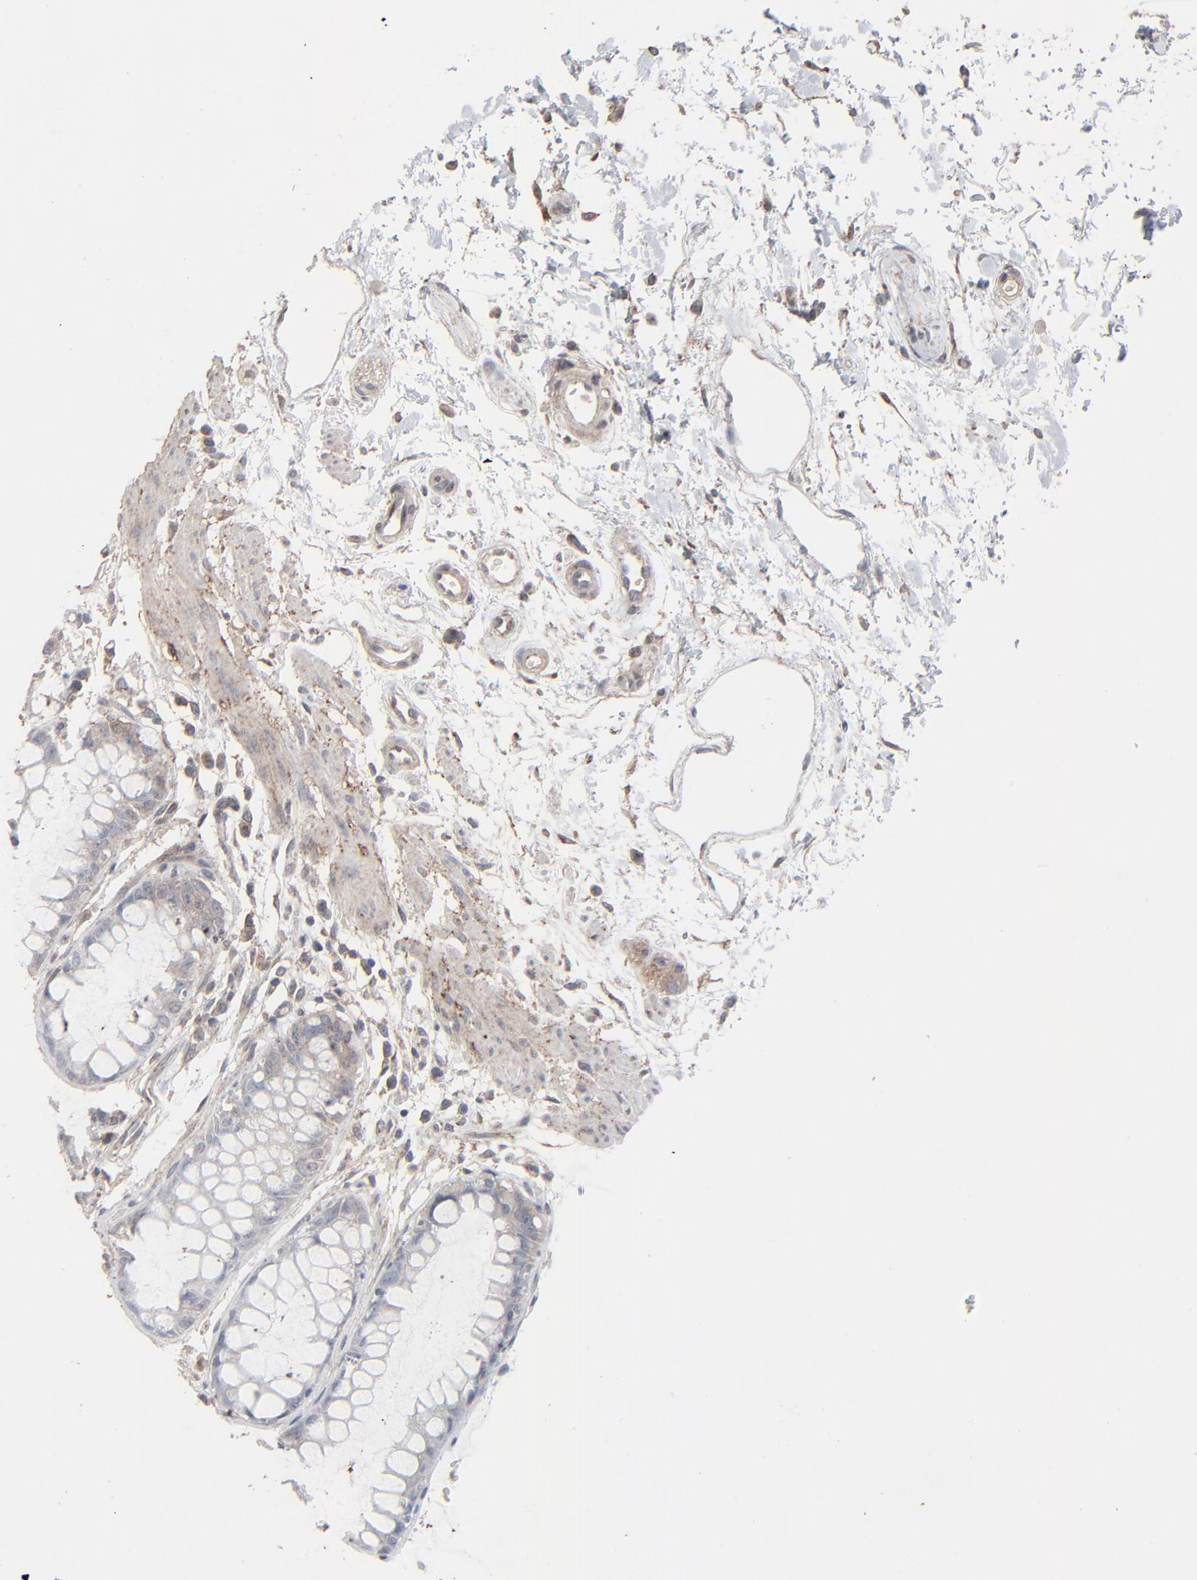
{"staining": {"intensity": "negative", "quantity": "none", "location": "none"}, "tissue": "rectum", "cell_type": "Glandular cells", "image_type": "normal", "snomed": [{"axis": "morphology", "description": "Normal tissue, NOS"}, {"axis": "morphology", "description": "Adenocarcinoma, NOS"}, {"axis": "topography", "description": "Rectum"}], "caption": "DAB (3,3'-diaminobenzidine) immunohistochemical staining of normal human rectum demonstrates no significant positivity in glandular cells. (DAB immunohistochemistry with hematoxylin counter stain).", "gene": "JAM3", "patient": {"sex": "female", "age": 65}}